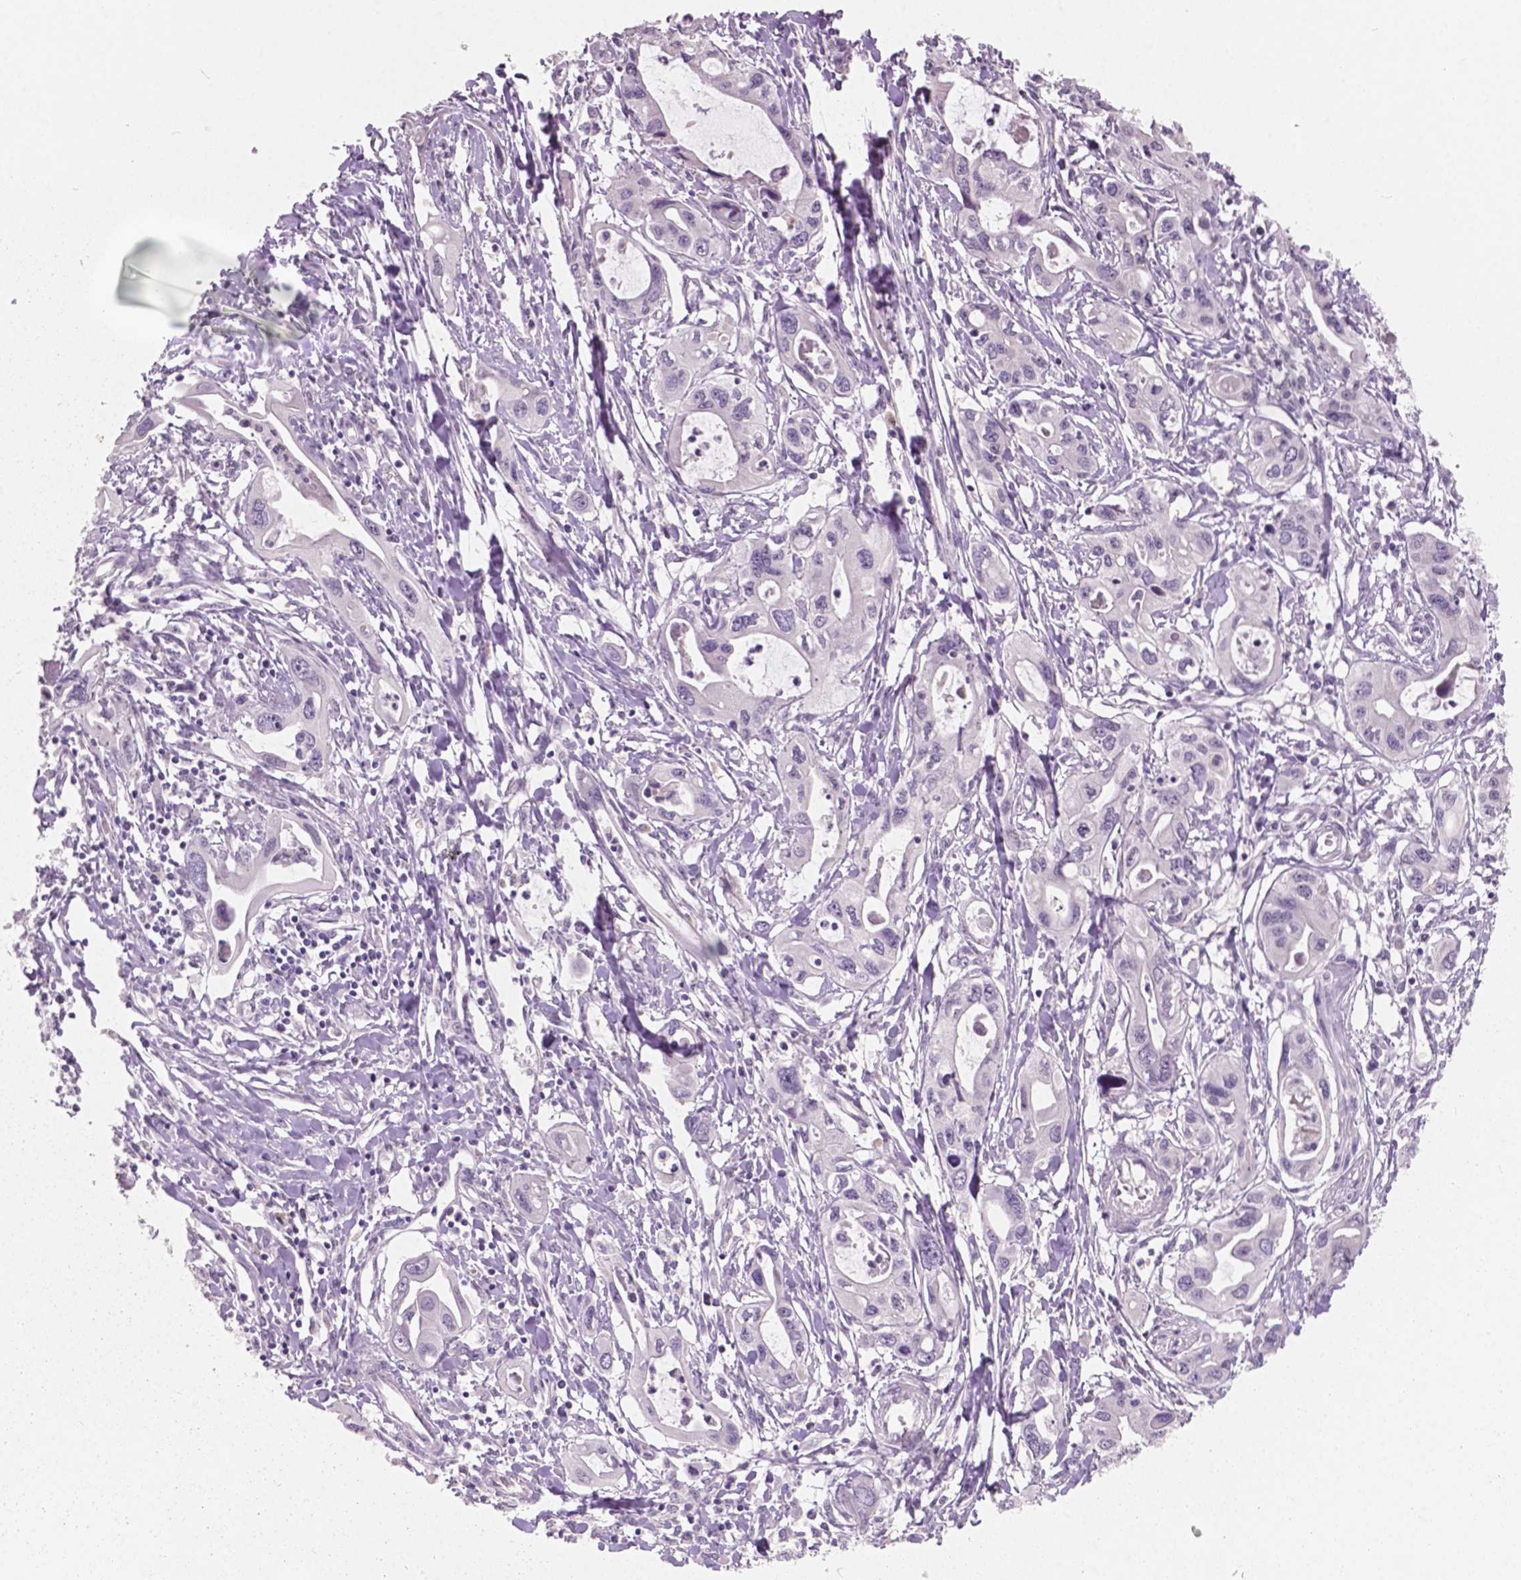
{"staining": {"intensity": "negative", "quantity": "none", "location": "none"}, "tissue": "pancreatic cancer", "cell_type": "Tumor cells", "image_type": "cancer", "snomed": [{"axis": "morphology", "description": "Adenocarcinoma, NOS"}, {"axis": "topography", "description": "Pancreas"}], "caption": "This image is of pancreatic cancer (adenocarcinoma) stained with immunohistochemistry (IHC) to label a protein in brown with the nuclei are counter-stained blue. There is no staining in tumor cells. (DAB (3,3'-diaminobenzidine) immunohistochemistry, high magnification).", "gene": "HMBOX1", "patient": {"sex": "male", "age": 60}}